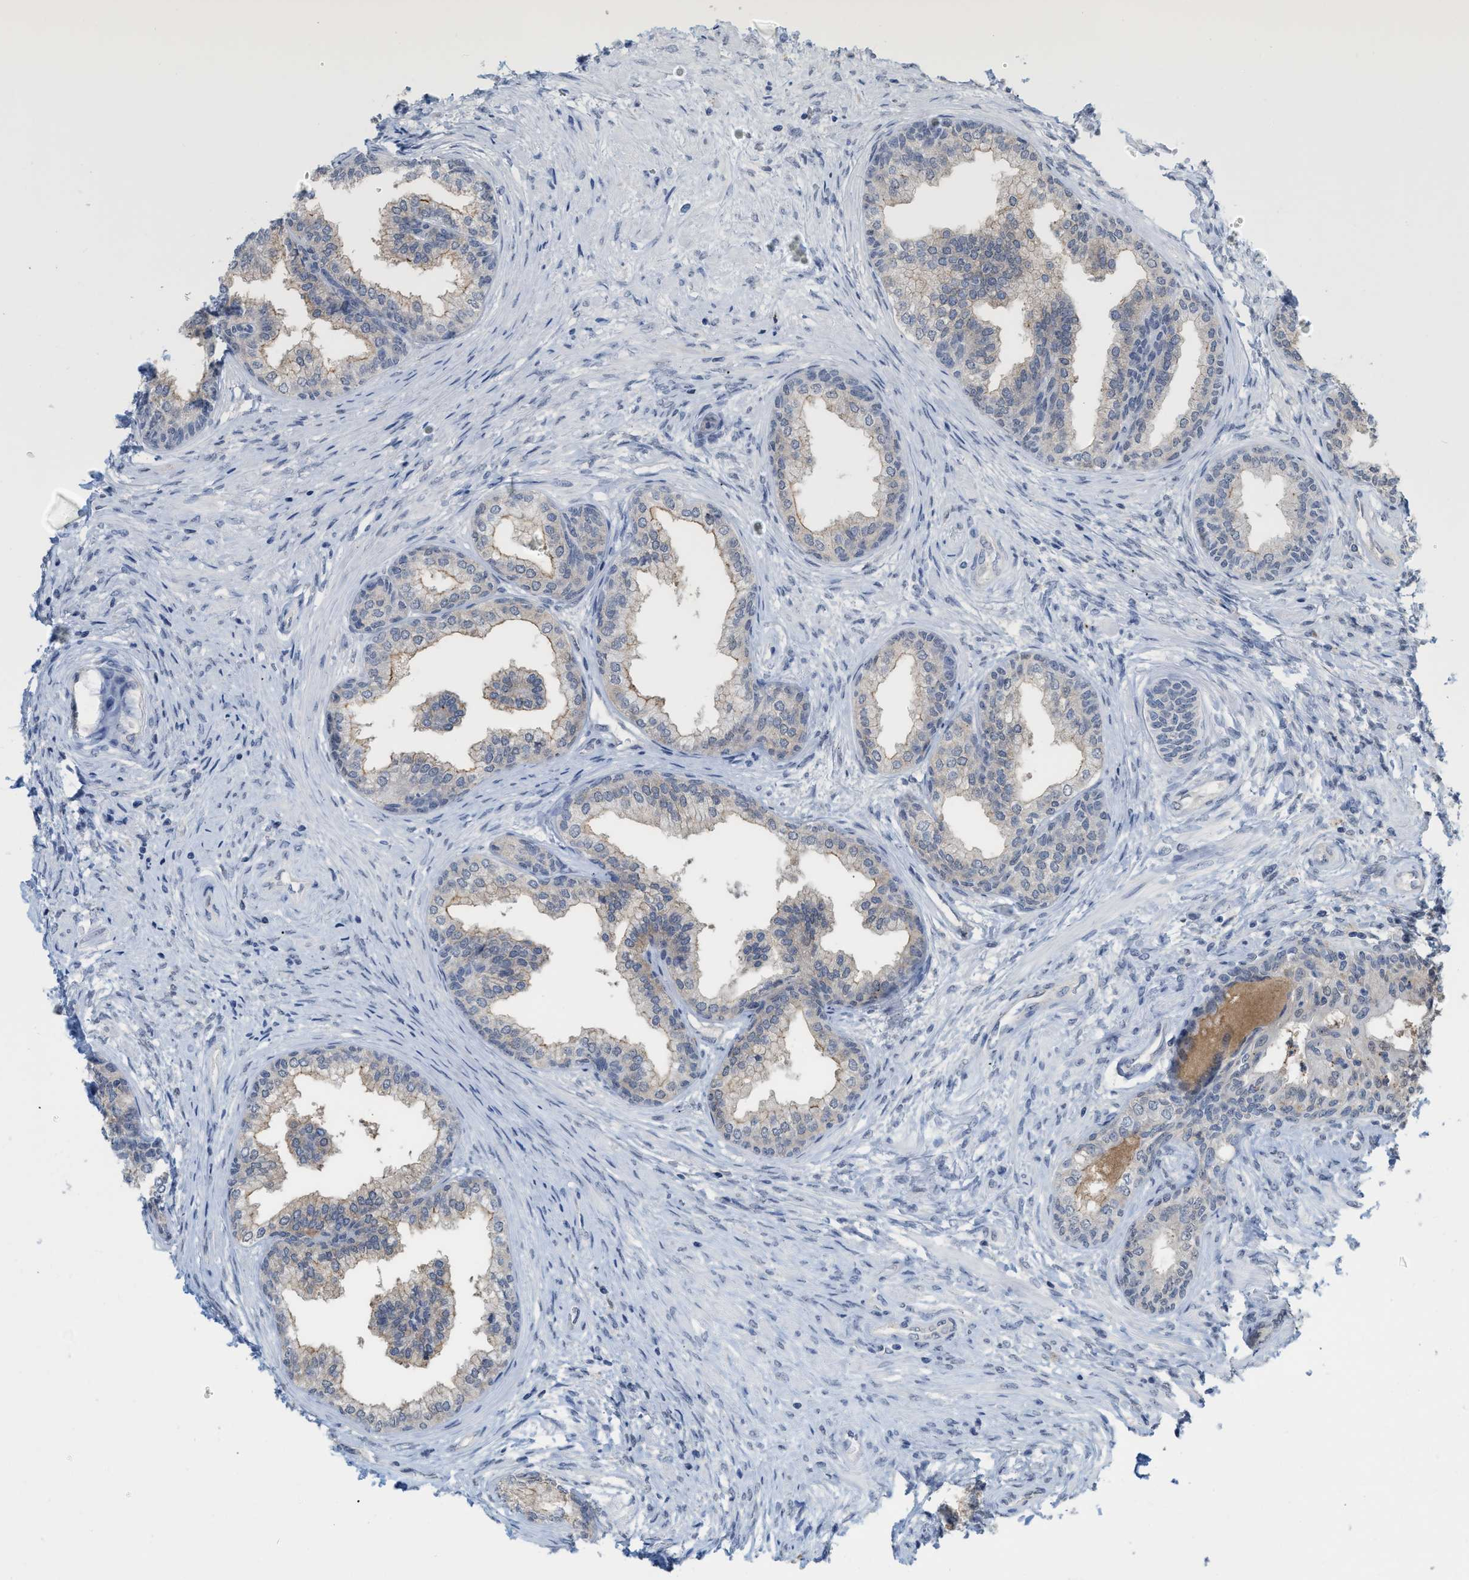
{"staining": {"intensity": "moderate", "quantity": ">75%", "location": "cytoplasmic/membranous"}, "tissue": "prostate", "cell_type": "Glandular cells", "image_type": "normal", "snomed": [{"axis": "morphology", "description": "Normal tissue, NOS"}, {"axis": "topography", "description": "Prostate"}], "caption": "Immunohistochemical staining of benign prostate demonstrates moderate cytoplasmic/membranous protein staining in about >75% of glandular cells. (DAB = brown stain, brightfield microscopy at high magnification).", "gene": "BAIAP2L1", "patient": {"sex": "male", "age": 76}}